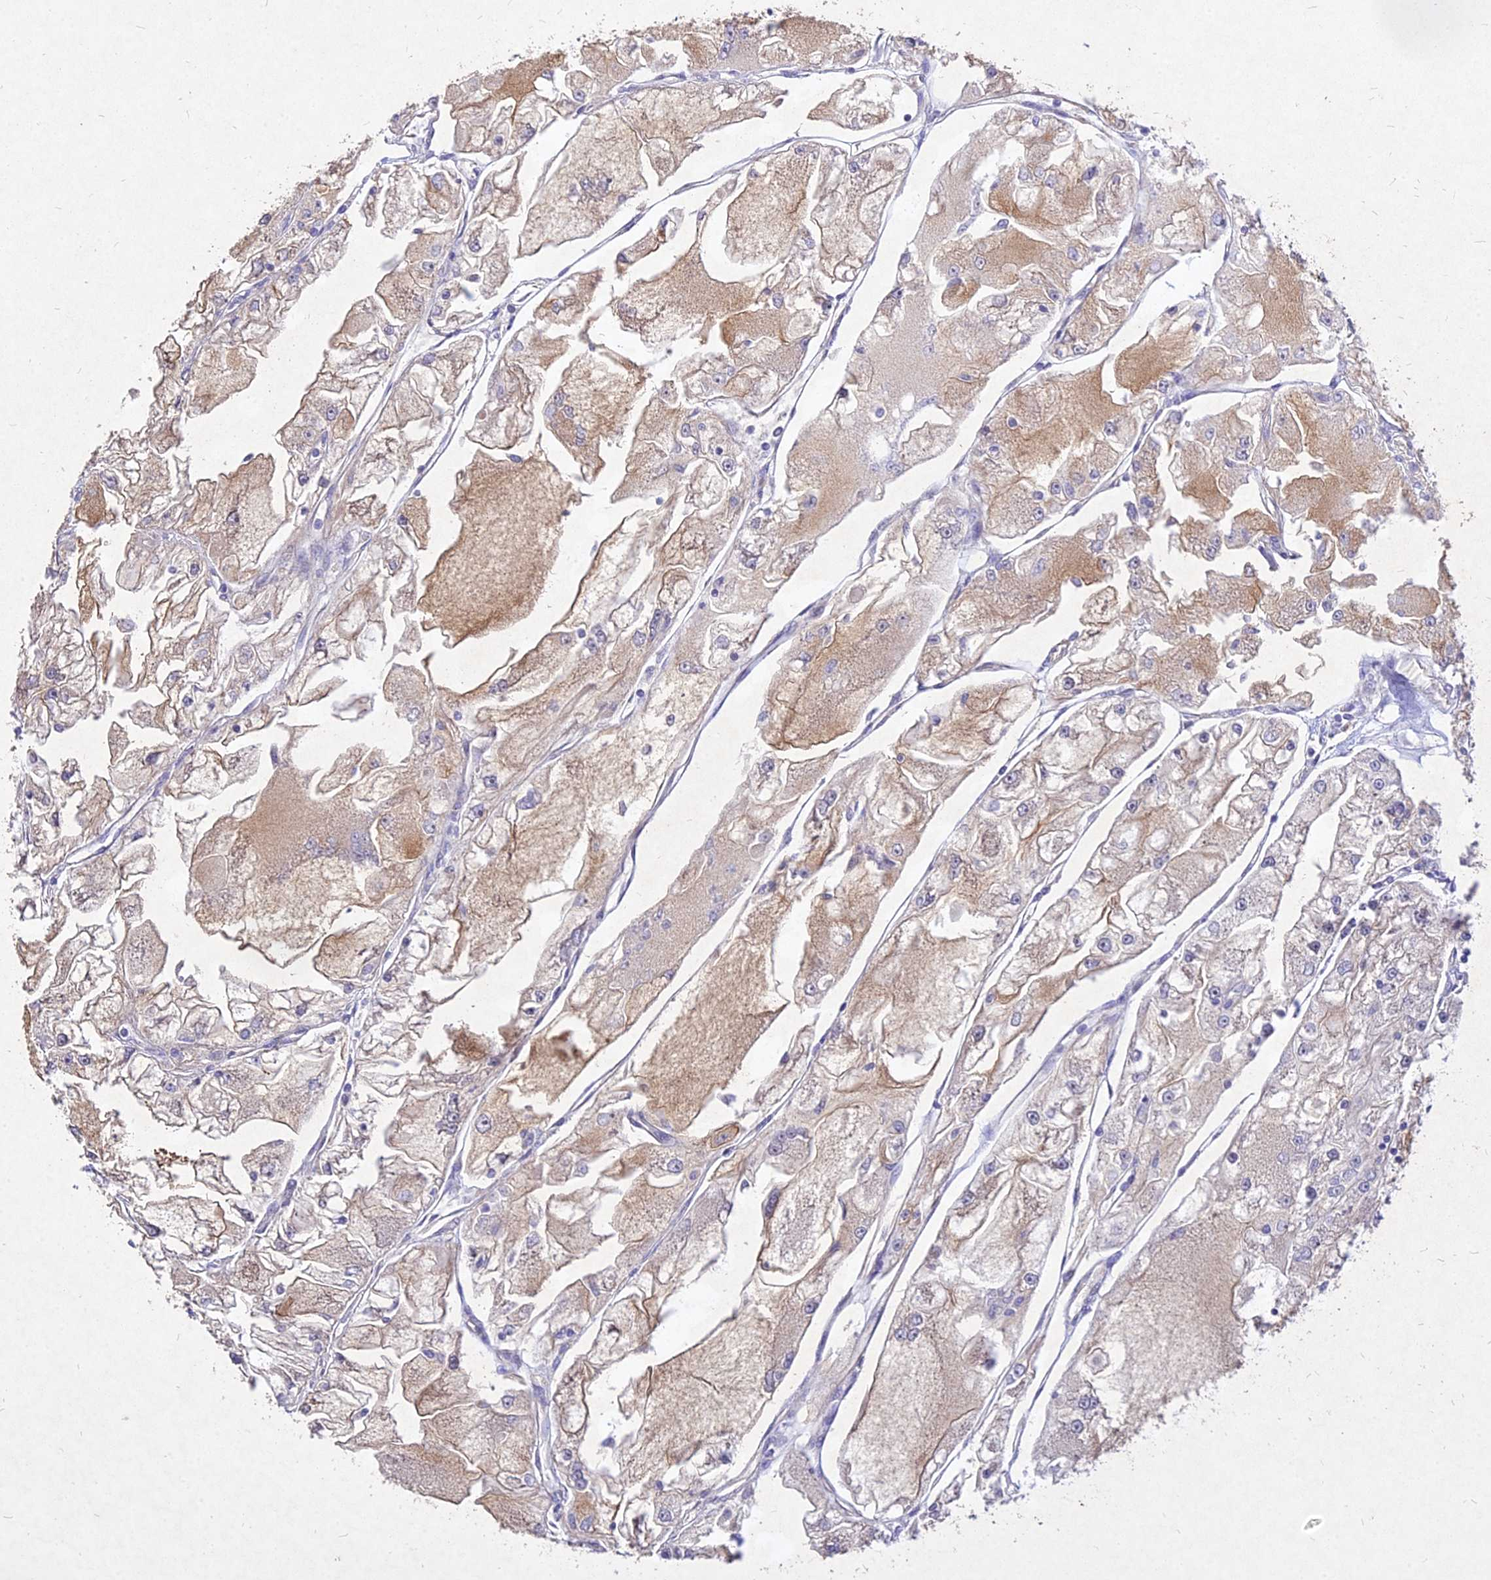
{"staining": {"intensity": "moderate", "quantity": "25%-75%", "location": "cytoplasmic/membranous"}, "tissue": "renal cancer", "cell_type": "Tumor cells", "image_type": "cancer", "snomed": [{"axis": "morphology", "description": "Adenocarcinoma, NOS"}, {"axis": "topography", "description": "Kidney"}], "caption": "A brown stain labels moderate cytoplasmic/membranous expression of a protein in human renal adenocarcinoma tumor cells.", "gene": "SKA1", "patient": {"sex": "female", "age": 72}}